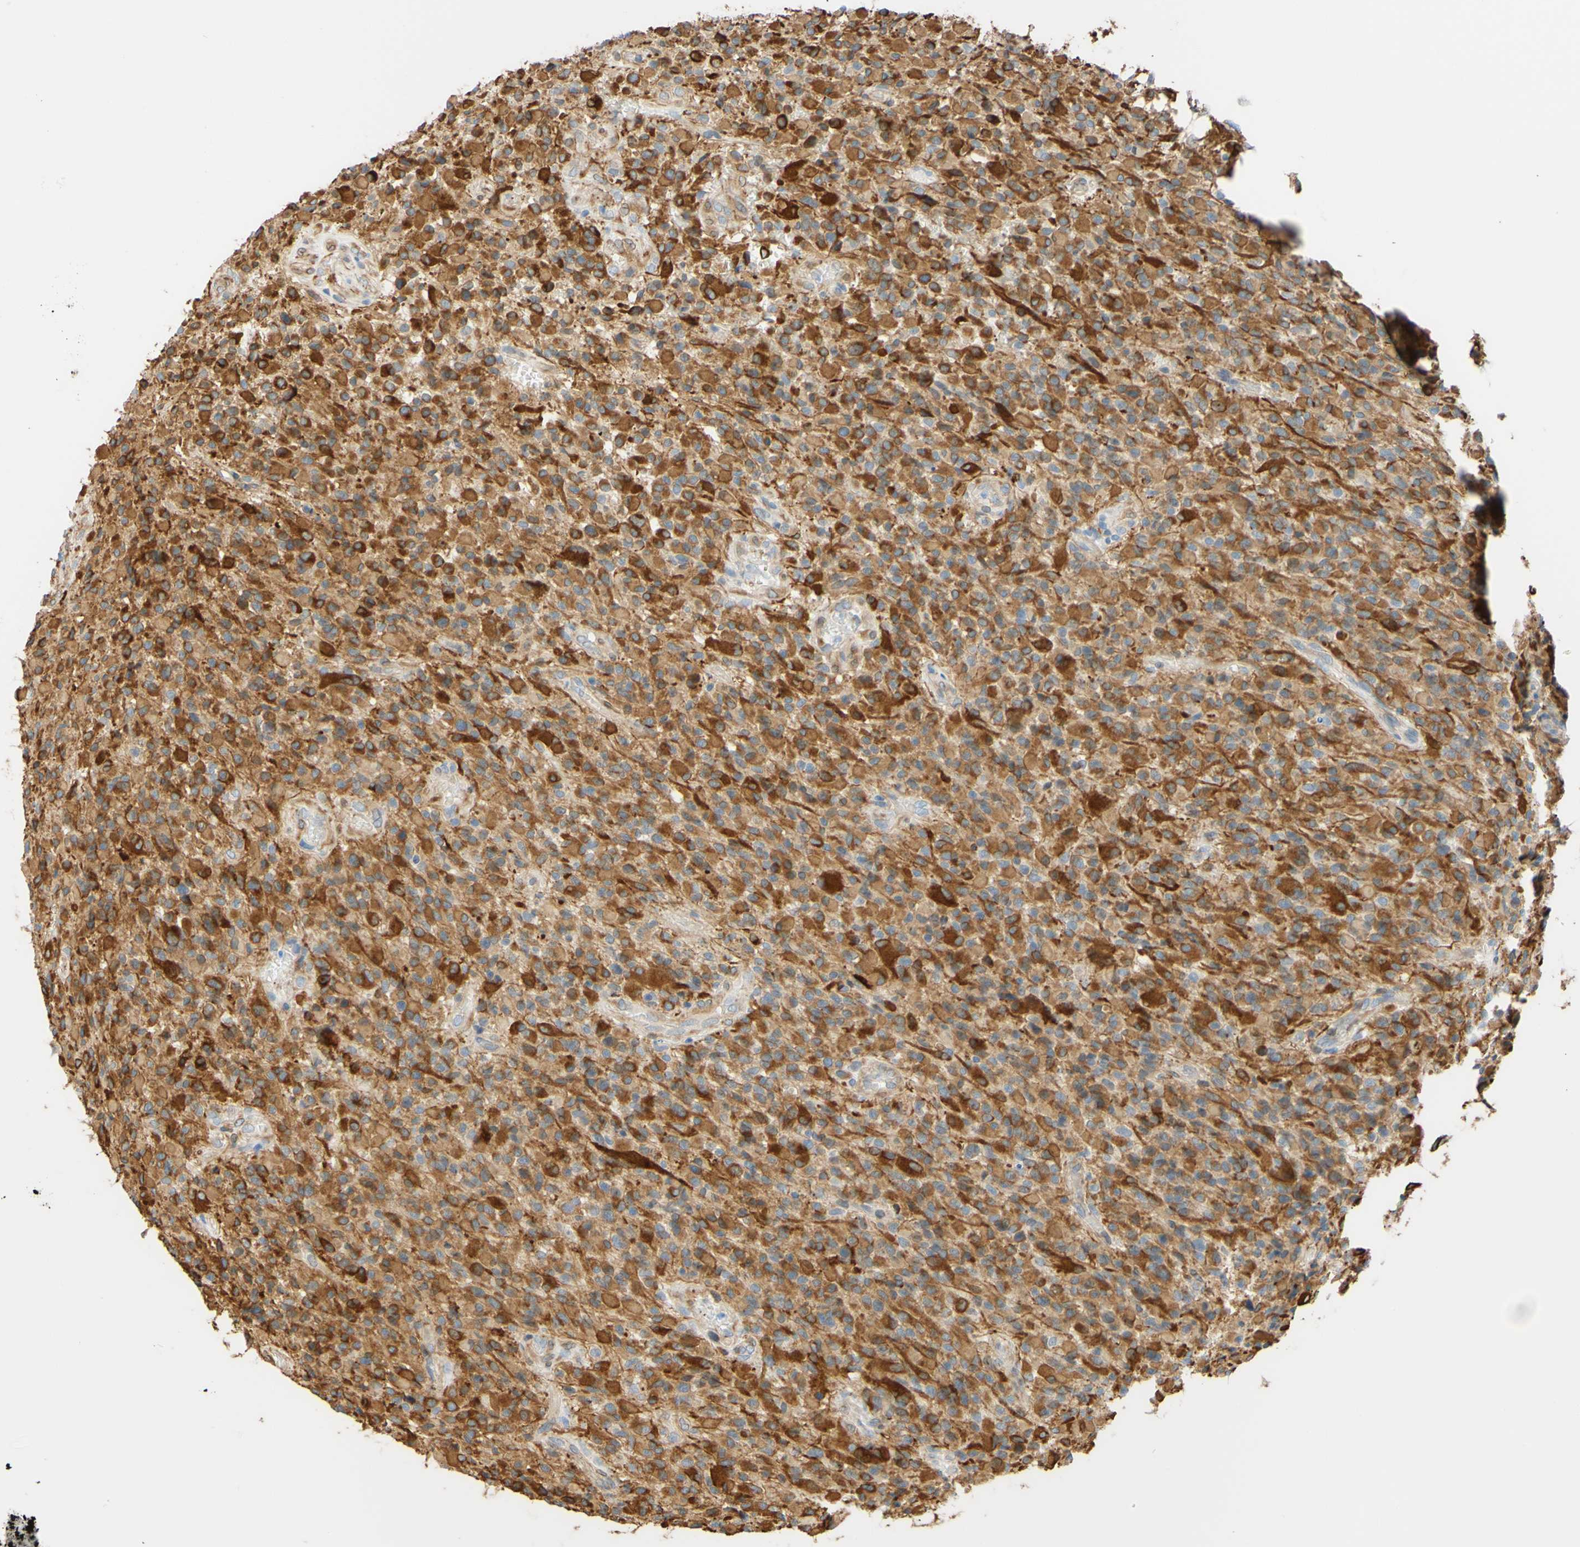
{"staining": {"intensity": "strong", "quantity": ">75%", "location": "cytoplasmic/membranous"}, "tissue": "glioma", "cell_type": "Tumor cells", "image_type": "cancer", "snomed": [{"axis": "morphology", "description": "Glioma, malignant, High grade"}, {"axis": "topography", "description": "Brain"}], "caption": "About >75% of tumor cells in human glioma show strong cytoplasmic/membranous protein expression as visualized by brown immunohistochemical staining.", "gene": "ENDOD1", "patient": {"sex": "male", "age": 71}}